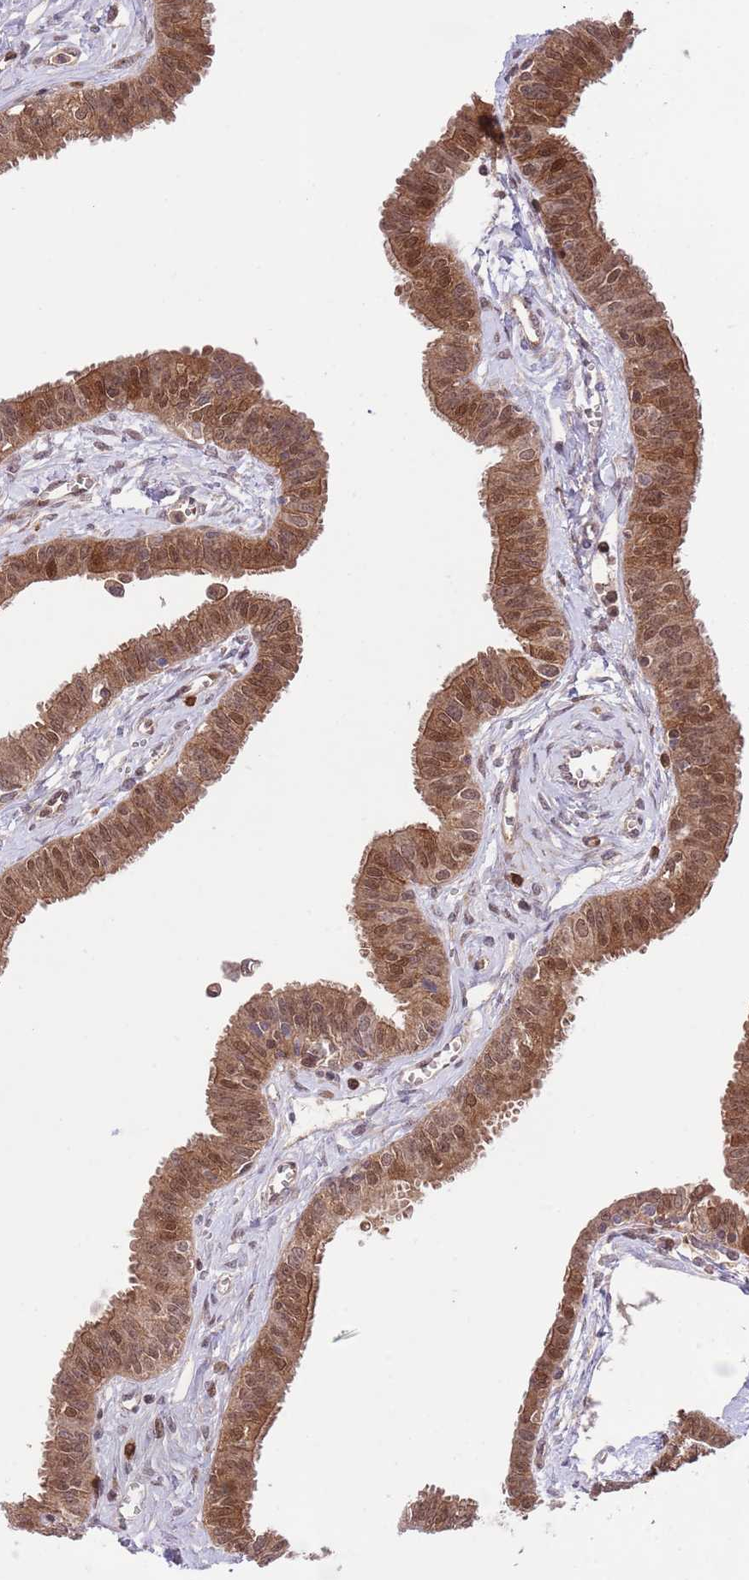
{"staining": {"intensity": "moderate", "quantity": ">75%", "location": "cytoplasmic/membranous,nuclear"}, "tissue": "fallopian tube", "cell_type": "Glandular cells", "image_type": "normal", "snomed": [{"axis": "morphology", "description": "Normal tissue, NOS"}, {"axis": "morphology", "description": "Carcinoma, NOS"}, {"axis": "topography", "description": "Fallopian tube"}, {"axis": "topography", "description": "Ovary"}], "caption": "Glandular cells reveal moderate cytoplasmic/membranous,nuclear staining in approximately >75% of cells in unremarkable fallopian tube. (DAB = brown stain, brightfield microscopy at high magnification).", "gene": "HDHD2", "patient": {"sex": "female", "age": 59}}